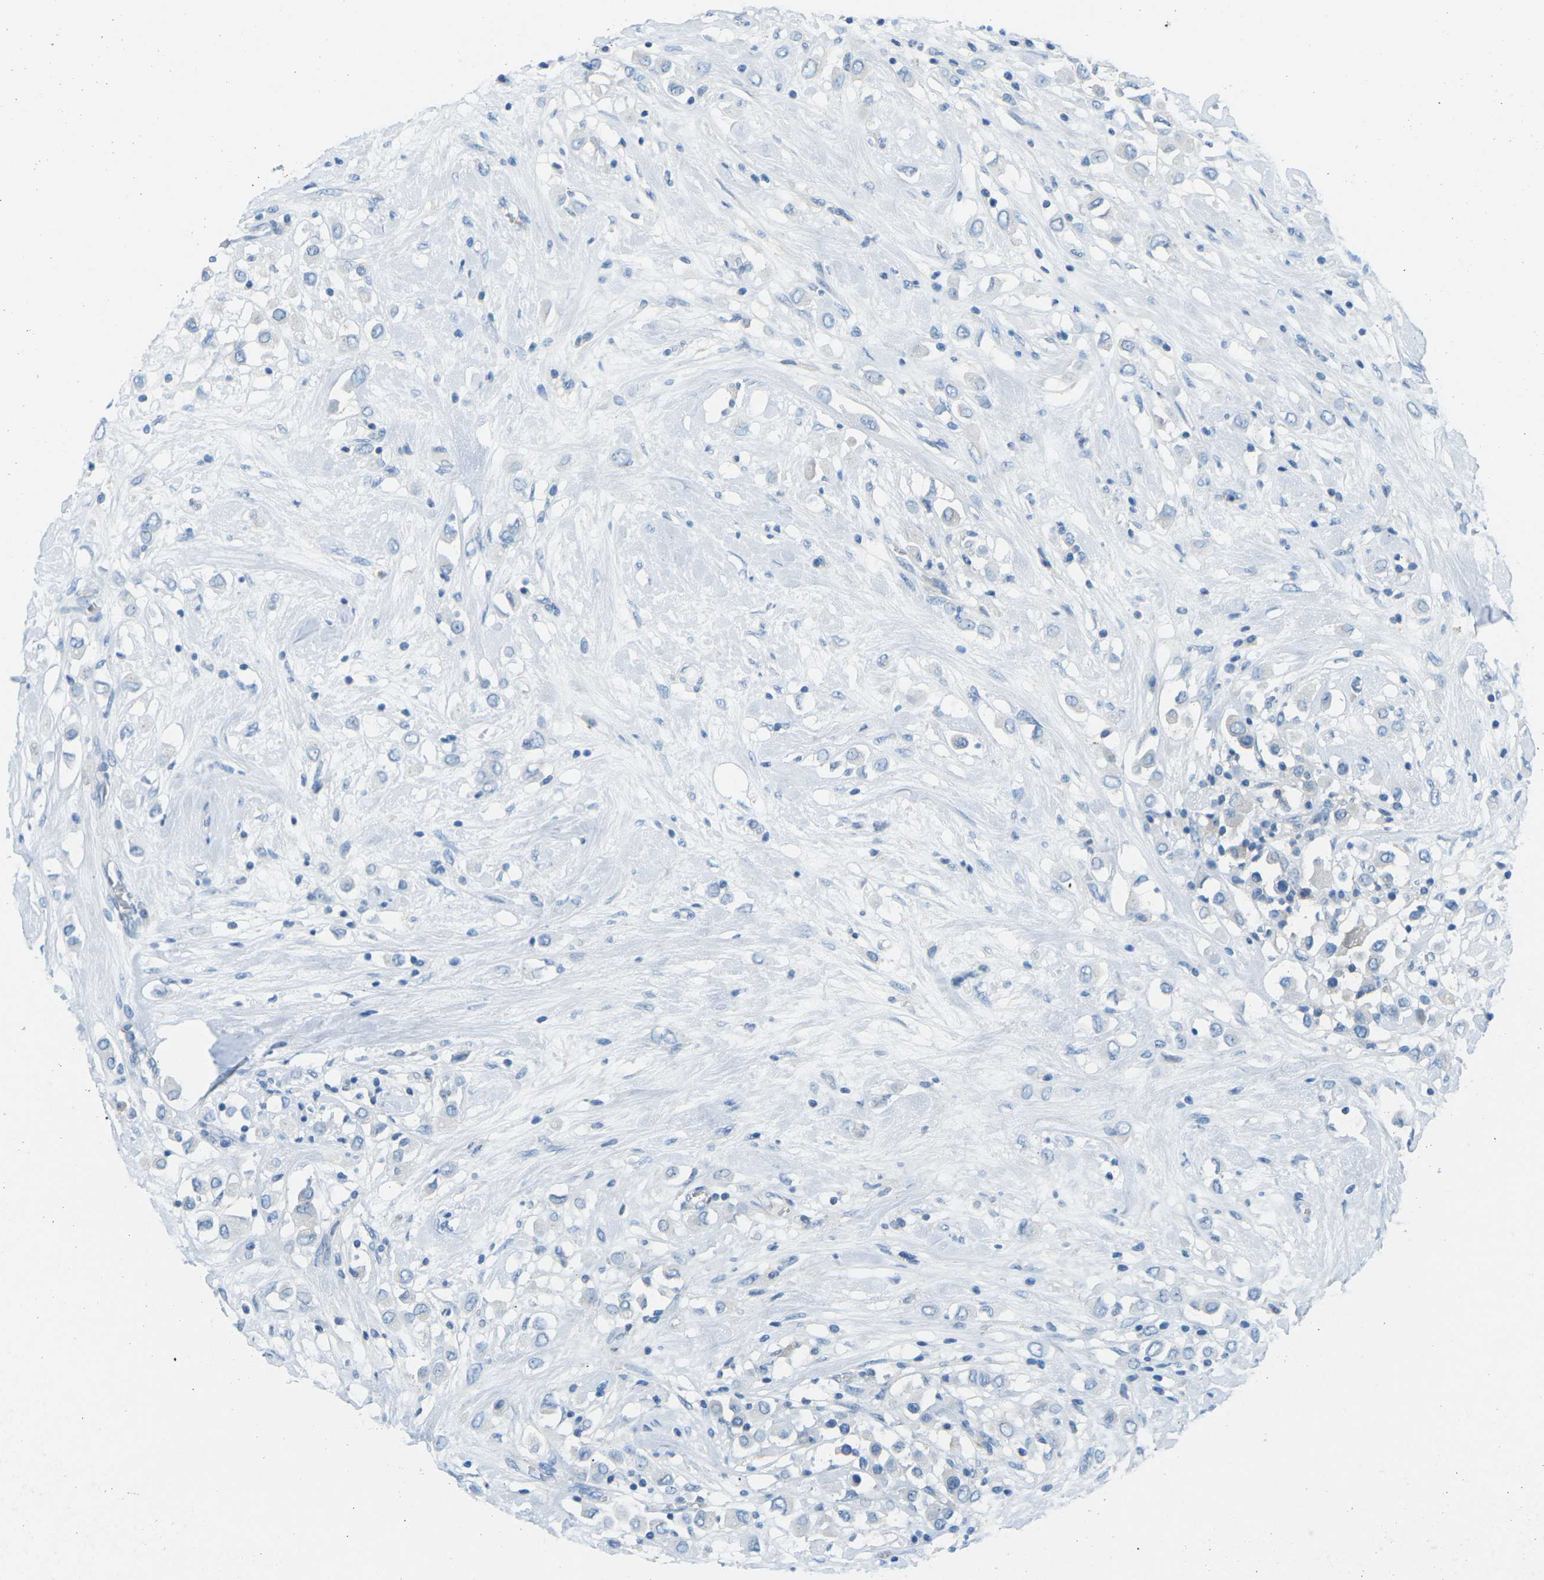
{"staining": {"intensity": "negative", "quantity": "none", "location": "none"}, "tissue": "breast cancer", "cell_type": "Tumor cells", "image_type": "cancer", "snomed": [{"axis": "morphology", "description": "Duct carcinoma"}, {"axis": "topography", "description": "Breast"}], "caption": "DAB immunohistochemical staining of breast infiltrating ductal carcinoma demonstrates no significant expression in tumor cells.", "gene": "CD47", "patient": {"sex": "female", "age": 61}}